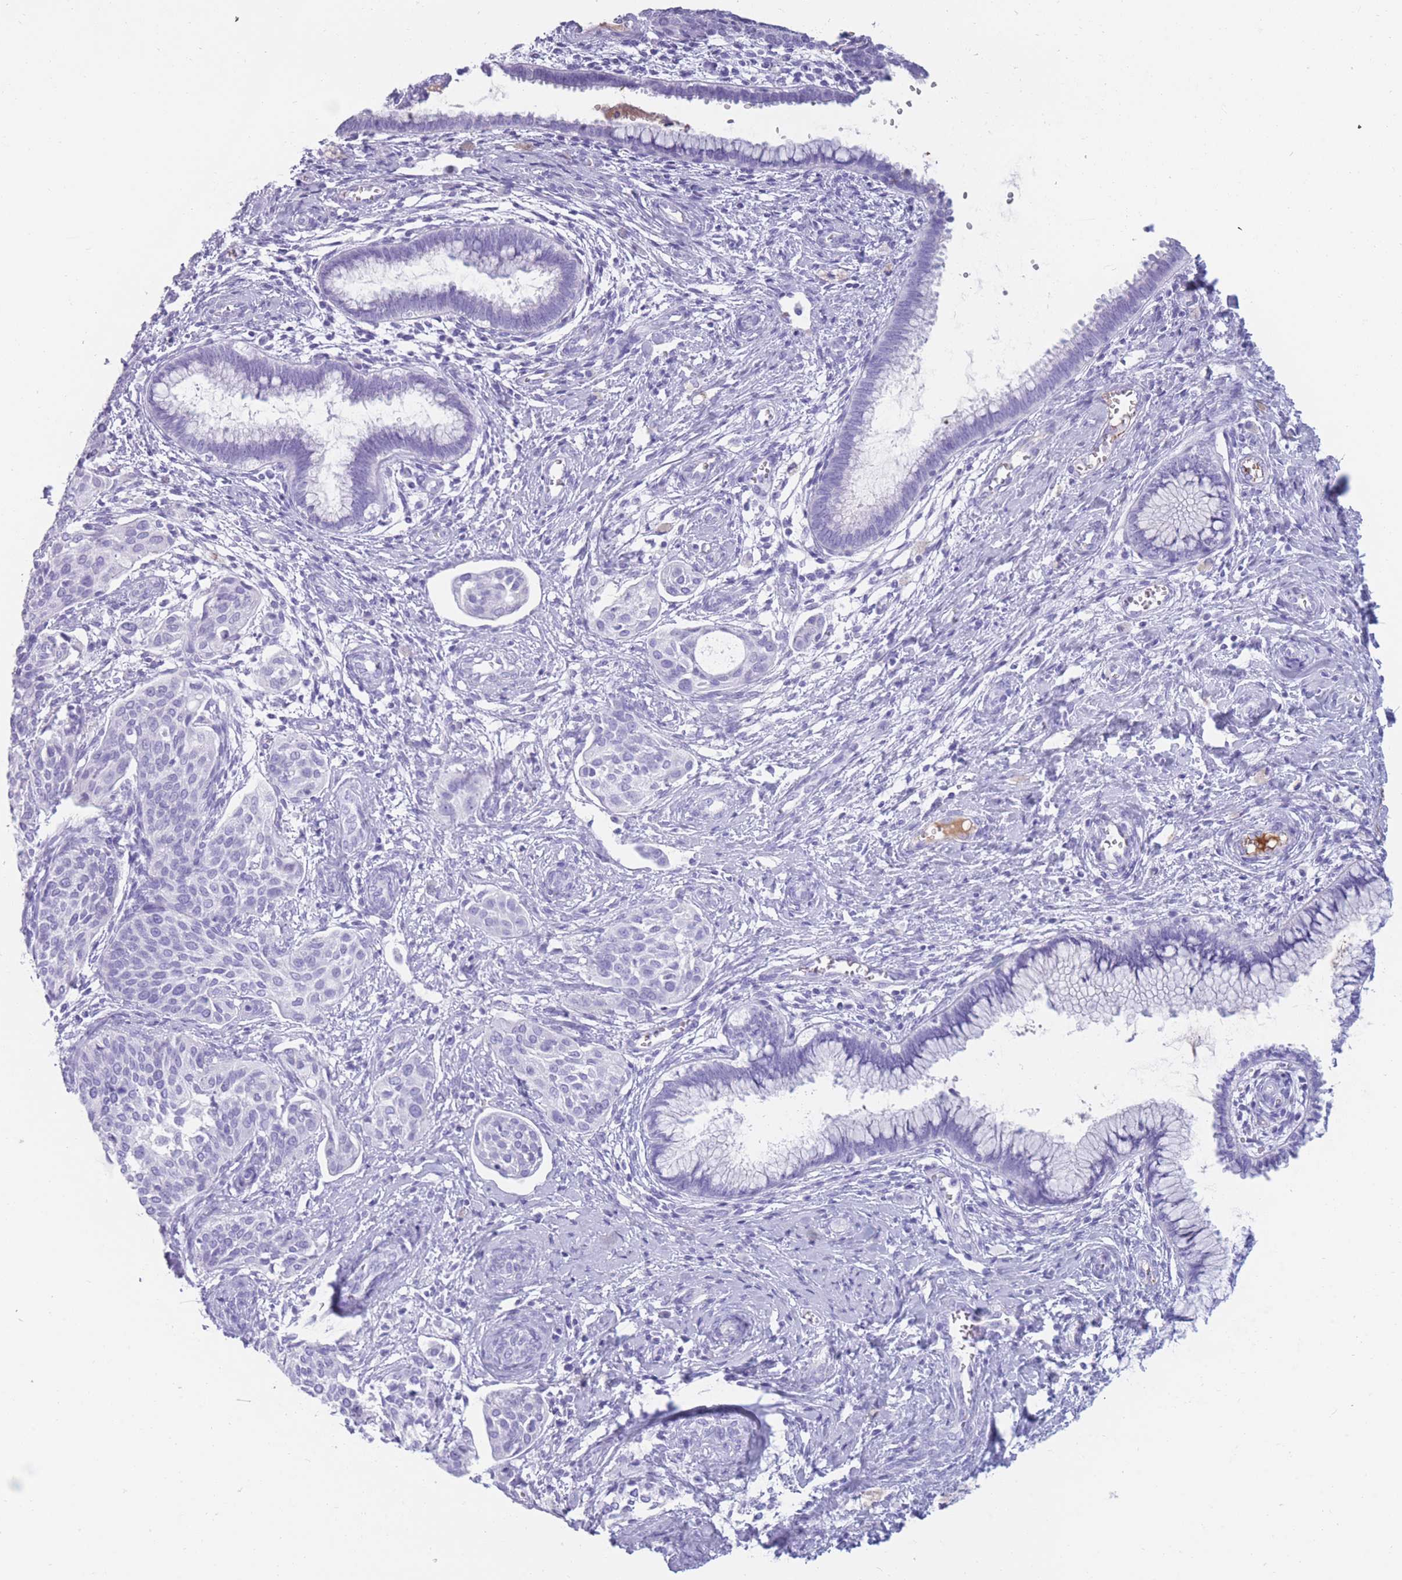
{"staining": {"intensity": "negative", "quantity": "none", "location": "none"}, "tissue": "cervical cancer", "cell_type": "Tumor cells", "image_type": "cancer", "snomed": [{"axis": "morphology", "description": "Squamous cell carcinoma, NOS"}, {"axis": "topography", "description": "Cervix"}], "caption": "DAB (3,3'-diaminobenzidine) immunohistochemical staining of human squamous cell carcinoma (cervical) reveals no significant expression in tumor cells.", "gene": "TNFSF11", "patient": {"sex": "female", "age": 44}}